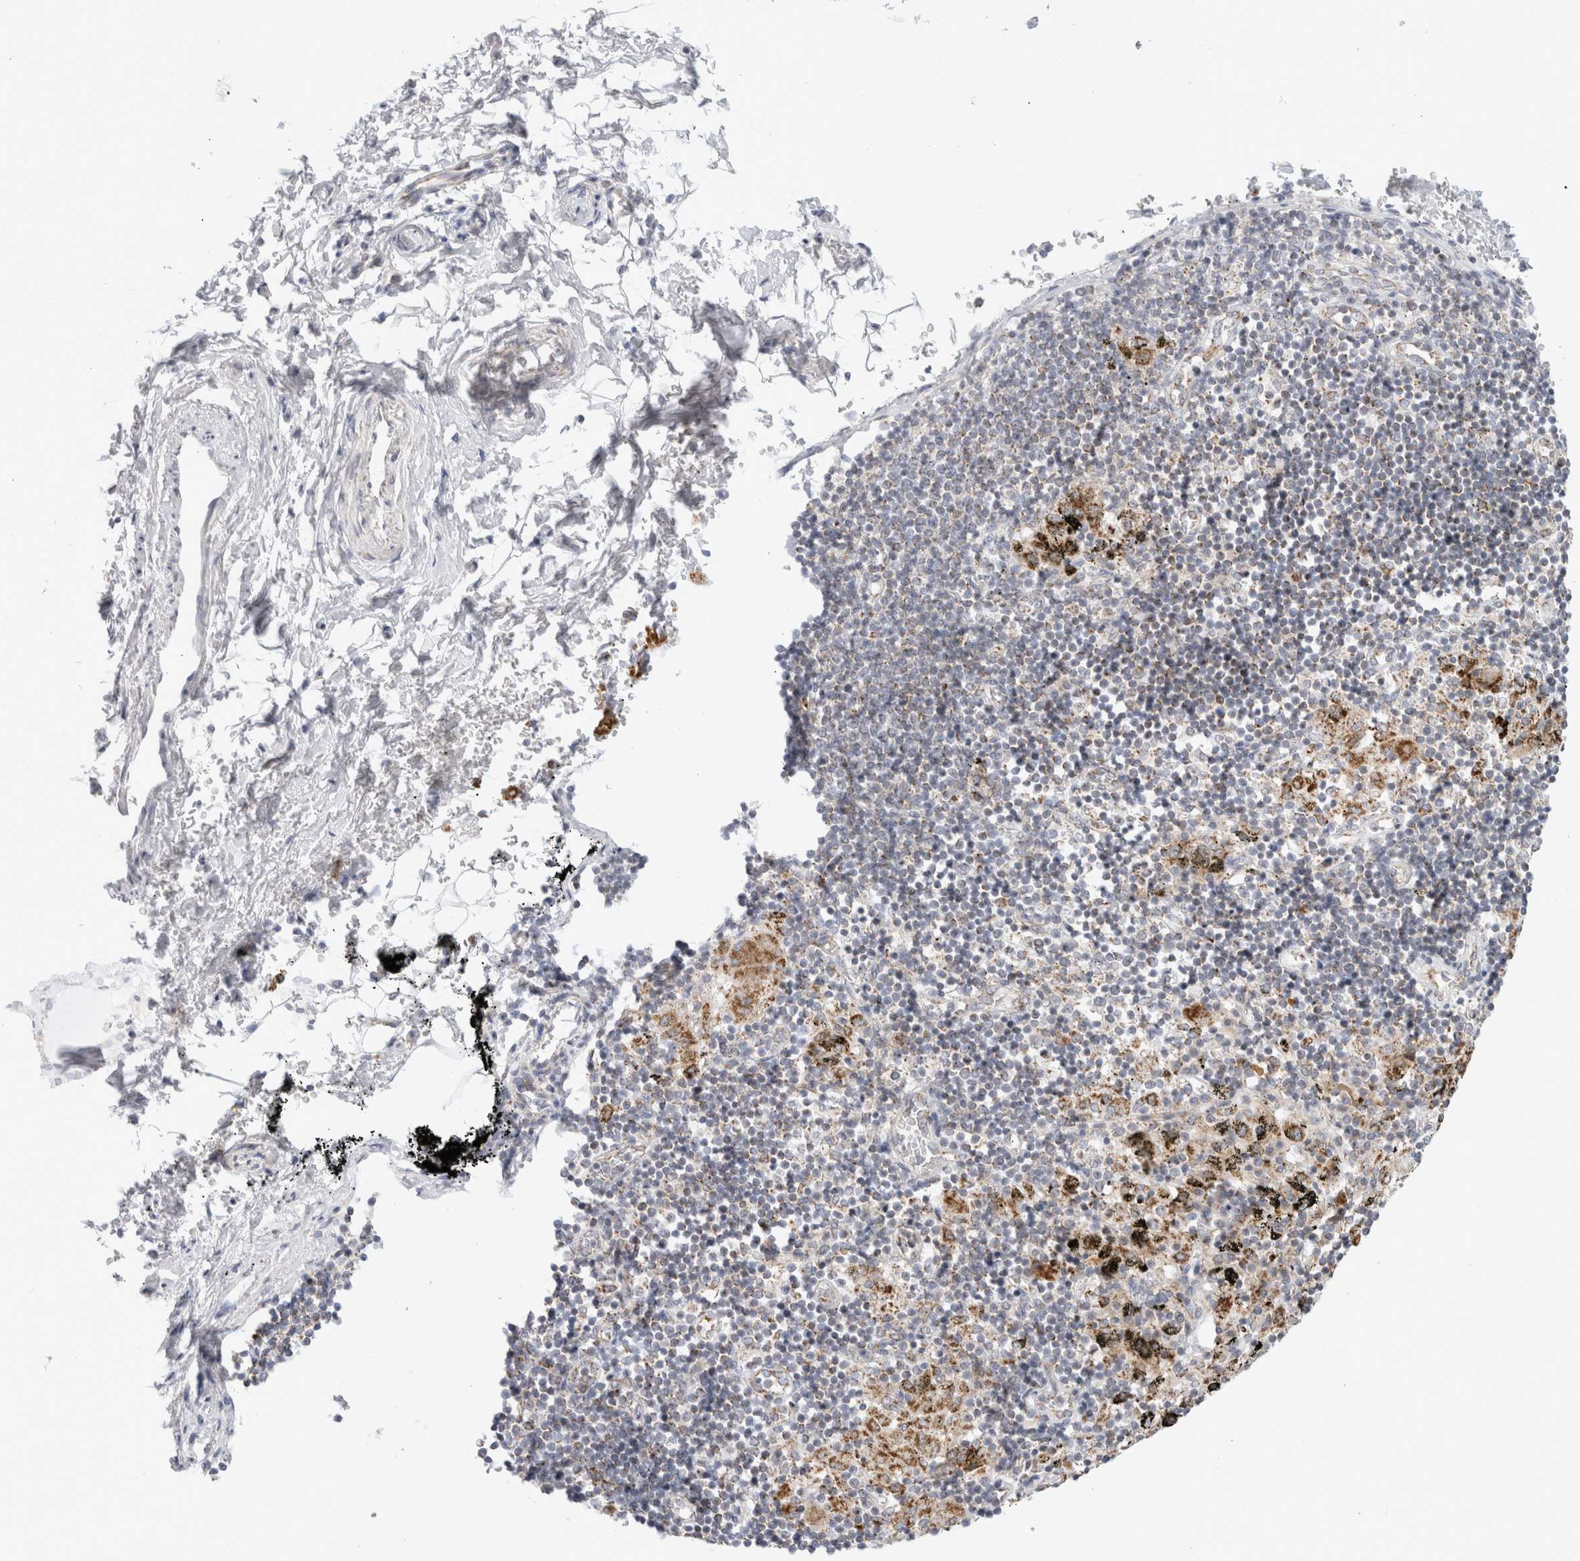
{"staining": {"intensity": "negative", "quantity": "none", "location": "none"}, "tissue": "adipose tissue", "cell_type": "Adipocytes", "image_type": "normal", "snomed": [{"axis": "morphology", "description": "Normal tissue, NOS"}, {"axis": "topography", "description": "Cartilage tissue"}, {"axis": "topography", "description": "Lung"}], "caption": "The immunohistochemistry (IHC) image has no significant staining in adipocytes of adipose tissue. The staining was performed using DAB (3,3'-diaminobenzidine) to visualize the protein expression in brown, while the nuclei were stained in blue with hematoxylin (Magnification: 20x).", "gene": "FAHD1", "patient": {"sex": "female", "age": 77}}